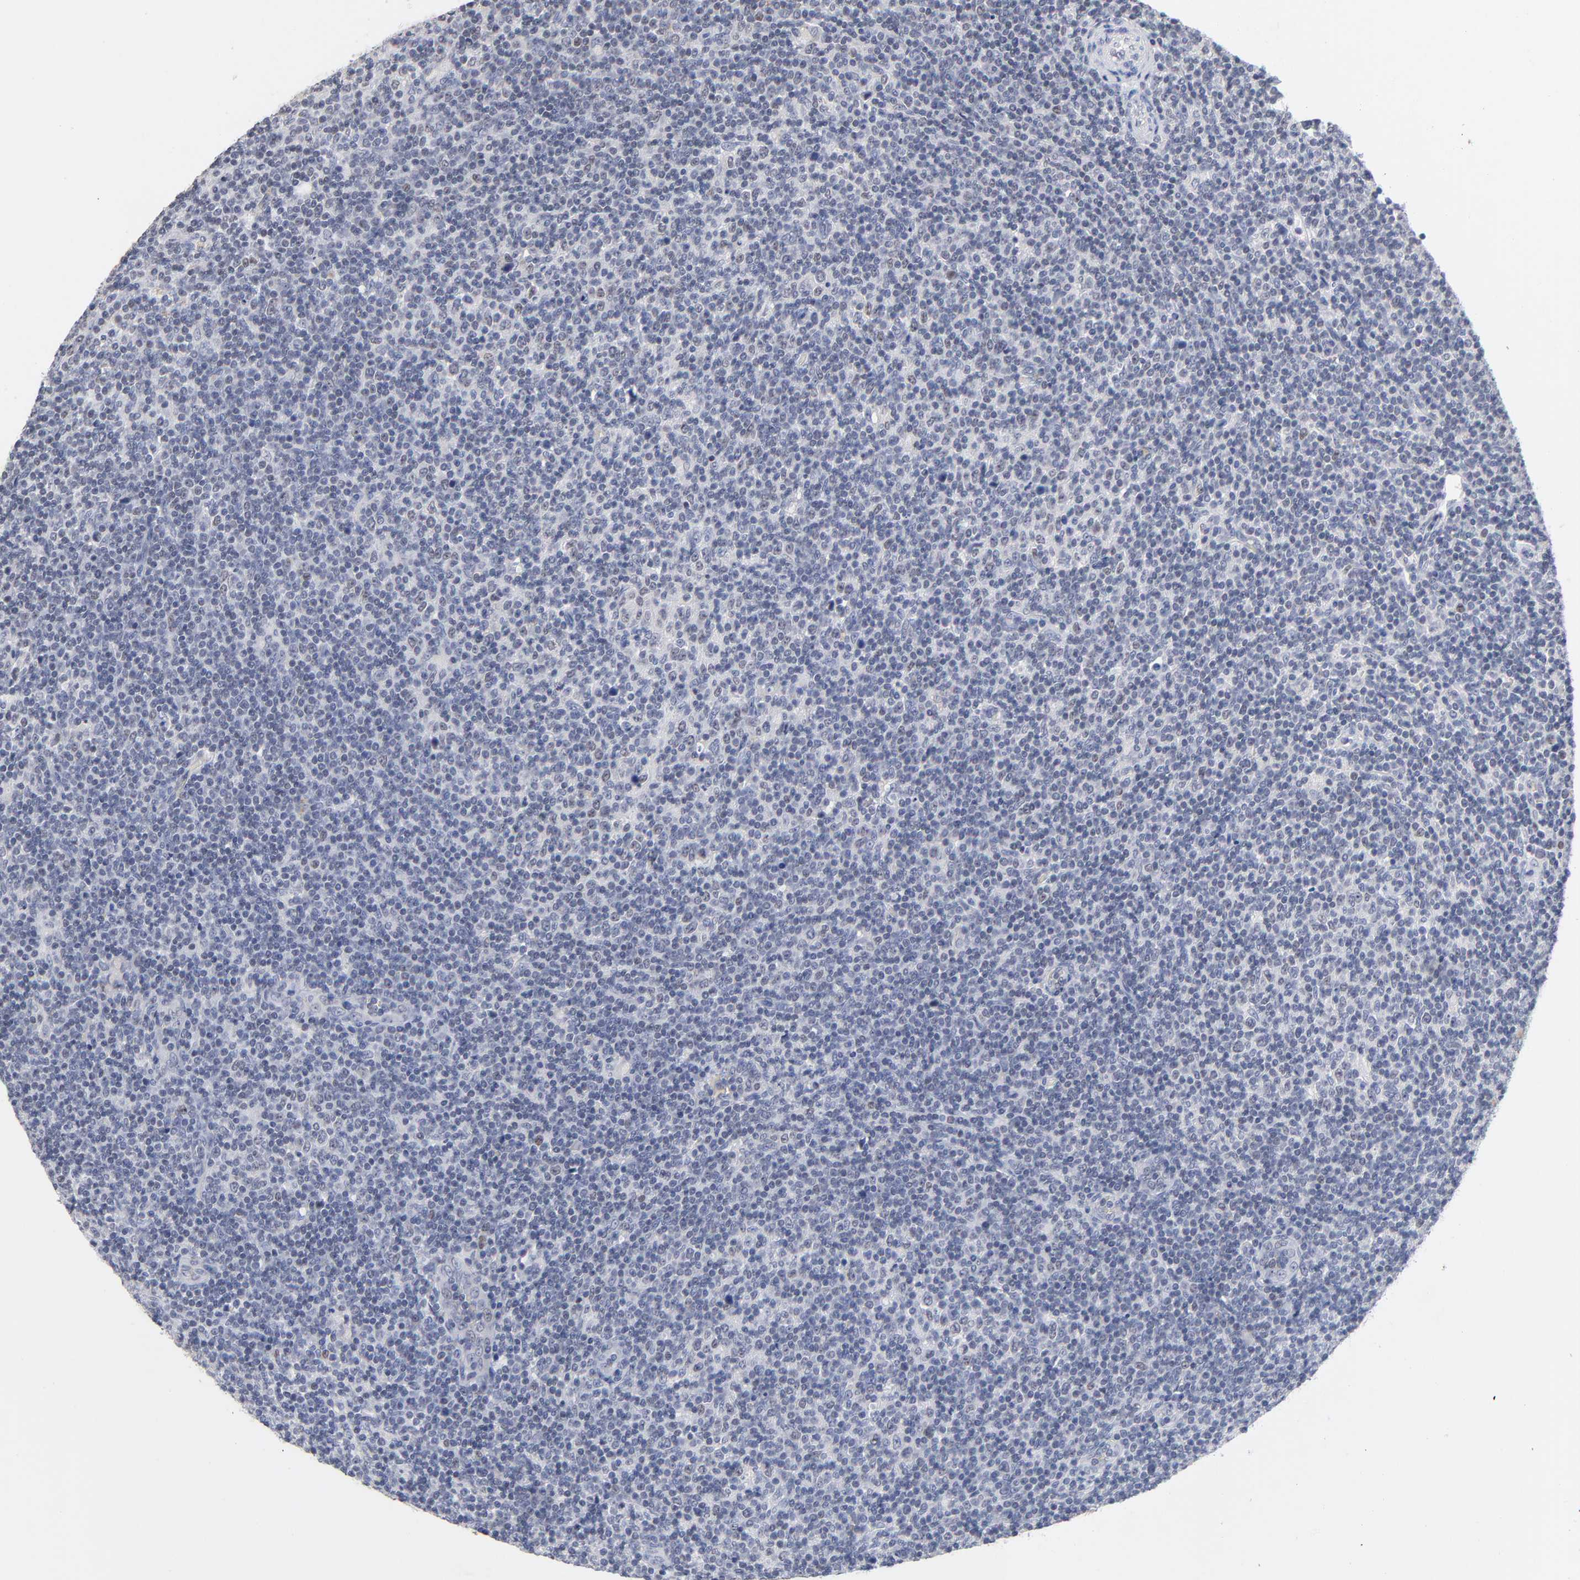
{"staining": {"intensity": "weak", "quantity": "<25%", "location": "nuclear"}, "tissue": "lymphoma", "cell_type": "Tumor cells", "image_type": "cancer", "snomed": [{"axis": "morphology", "description": "Malignant lymphoma, non-Hodgkin's type, Low grade"}, {"axis": "topography", "description": "Lymph node"}], "caption": "IHC micrograph of malignant lymphoma, non-Hodgkin's type (low-grade) stained for a protein (brown), which exhibits no expression in tumor cells. (Stains: DAB immunohistochemistry with hematoxylin counter stain, Microscopy: brightfield microscopy at high magnification).", "gene": "ORC2", "patient": {"sex": "male", "age": 70}}